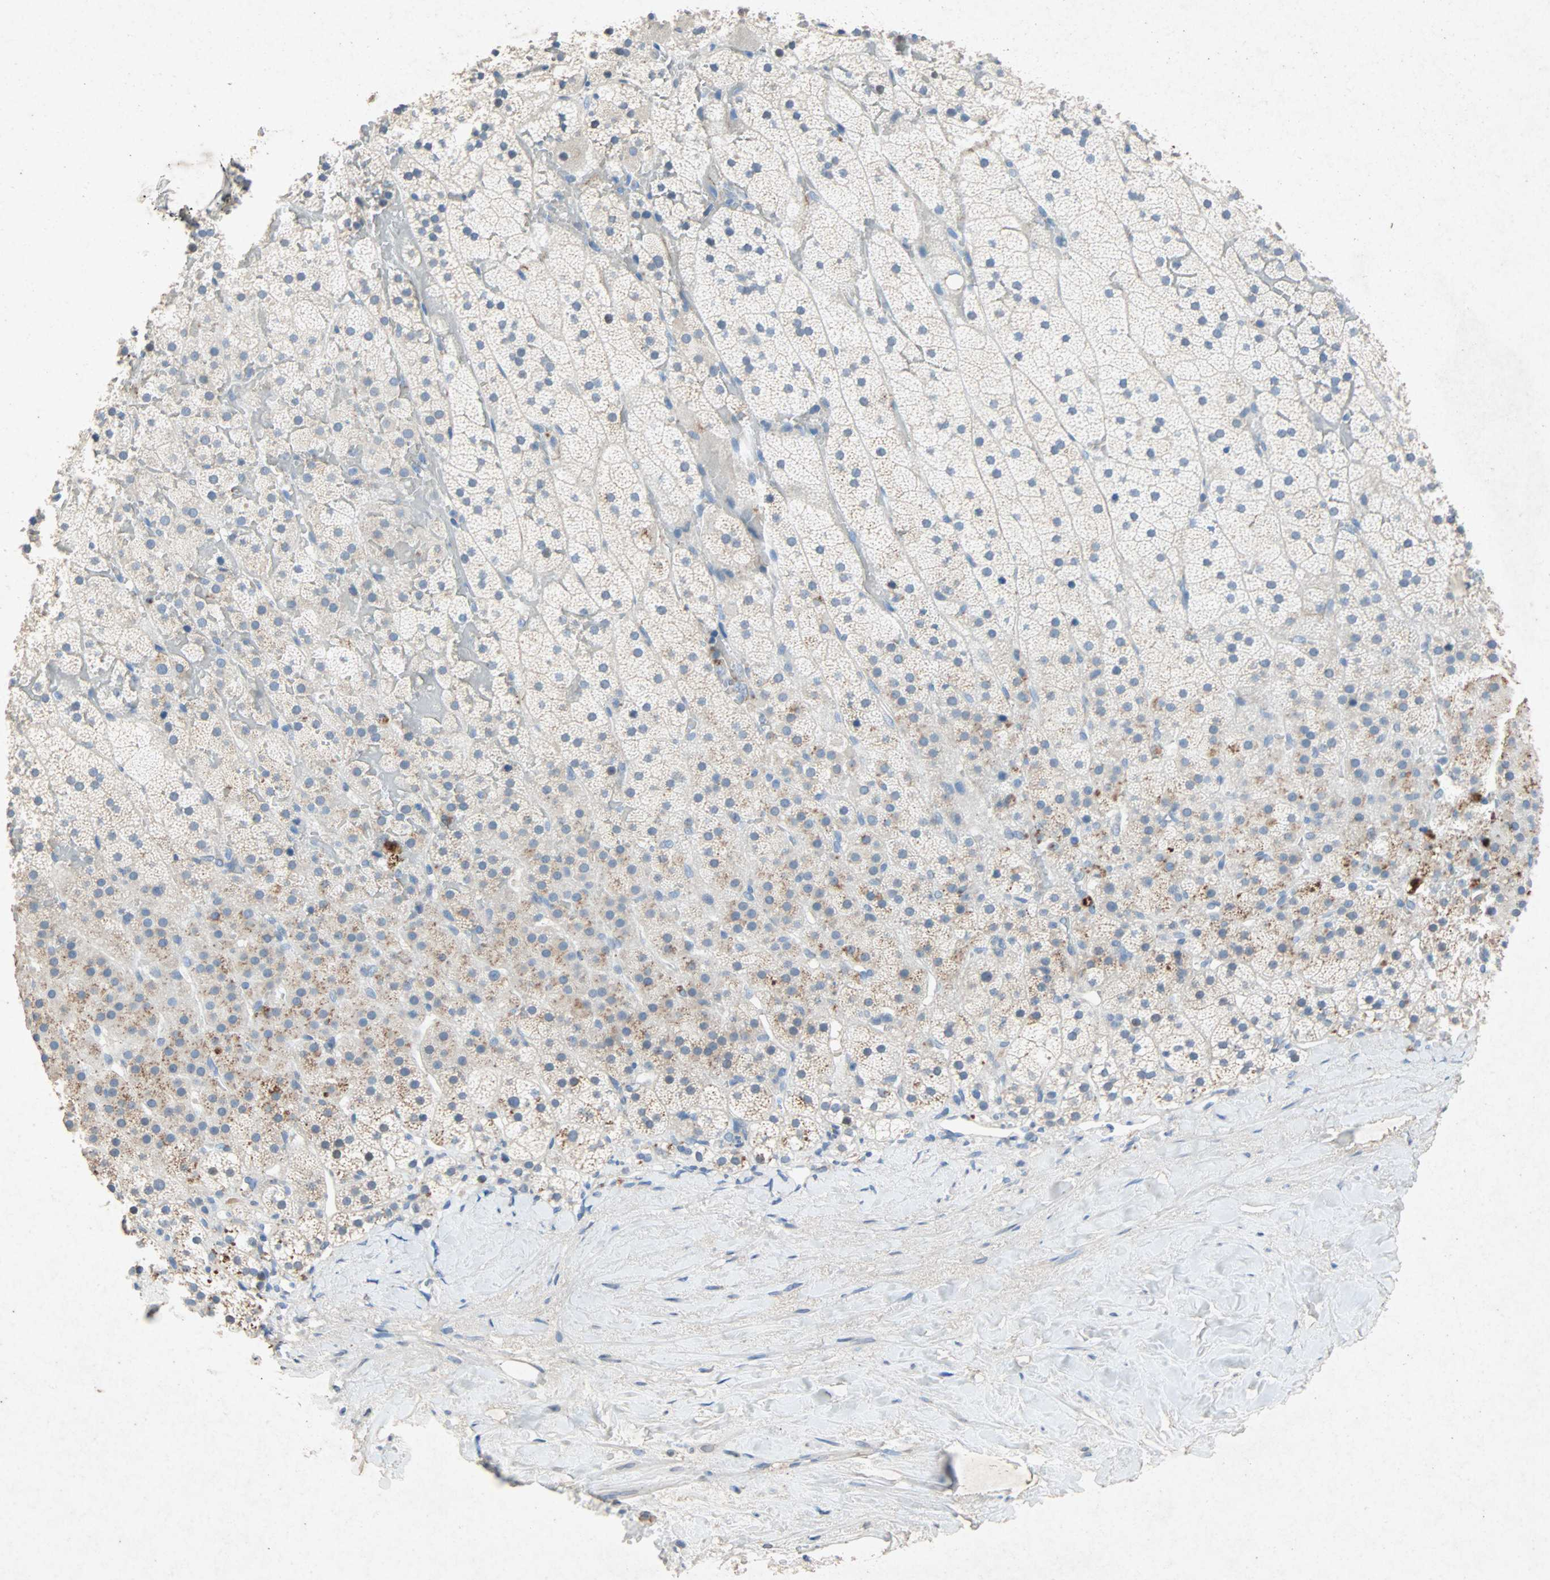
{"staining": {"intensity": "weak", "quantity": "<25%", "location": "cytoplasmic/membranous"}, "tissue": "adrenal gland", "cell_type": "Glandular cells", "image_type": "normal", "snomed": [{"axis": "morphology", "description": "Normal tissue, NOS"}, {"axis": "topography", "description": "Adrenal gland"}], "caption": "This is an IHC micrograph of benign human adrenal gland. There is no staining in glandular cells.", "gene": "PCDHB2", "patient": {"sex": "male", "age": 35}}